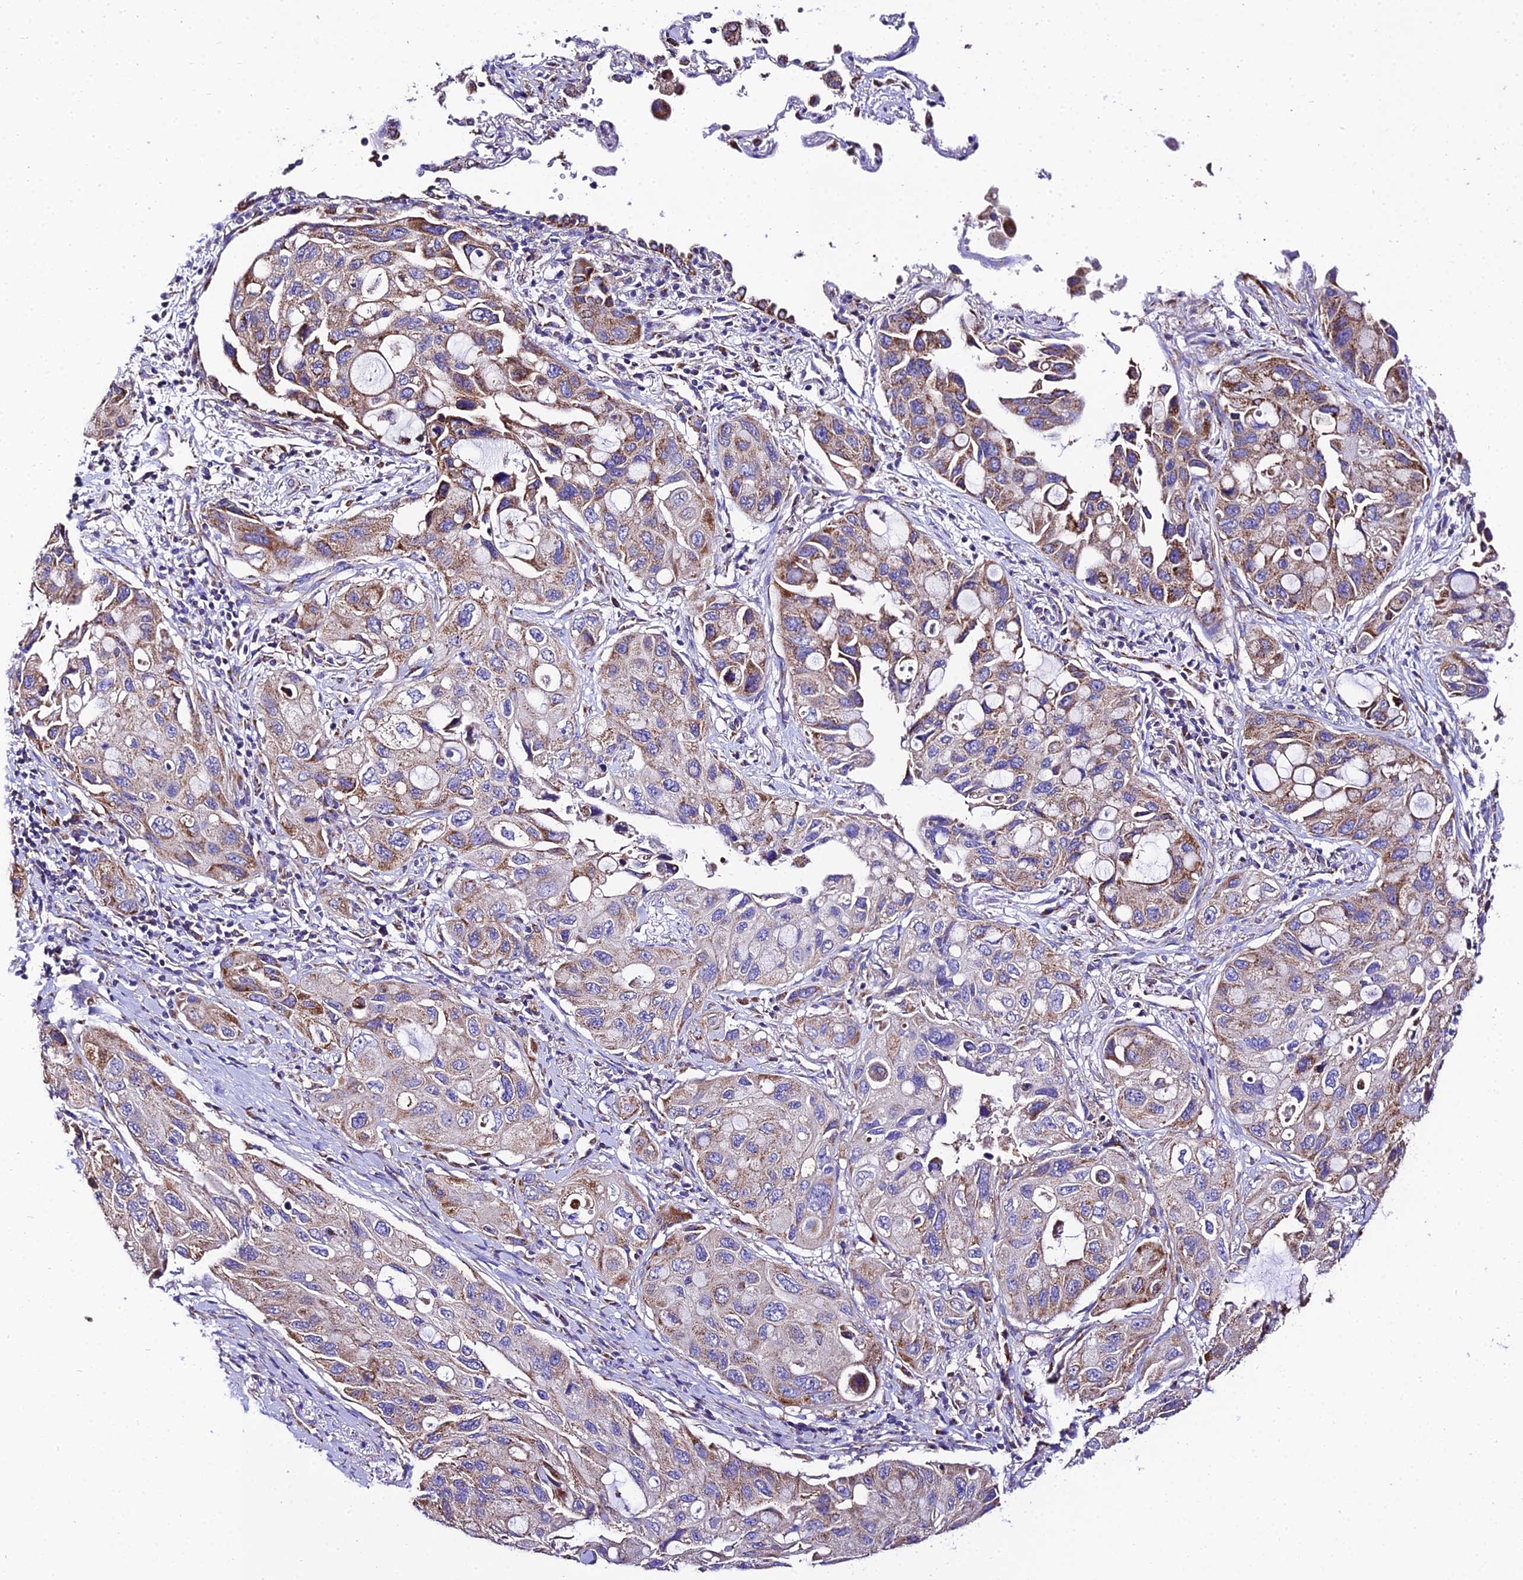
{"staining": {"intensity": "moderate", "quantity": ">75%", "location": "cytoplasmic/membranous"}, "tissue": "lung cancer", "cell_type": "Tumor cells", "image_type": "cancer", "snomed": [{"axis": "morphology", "description": "Squamous cell carcinoma, NOS"}, {"axis": "topography", "description": "Lung"}], "caption": "Protein expression analysis of squamous cell carcinoma (lung) demonstrates moderate cytoplasmic/membranous staining in about >75% of tumor cells.", "gene": "OCIAD1", "patient": {"sex": "female", "age": 73}}